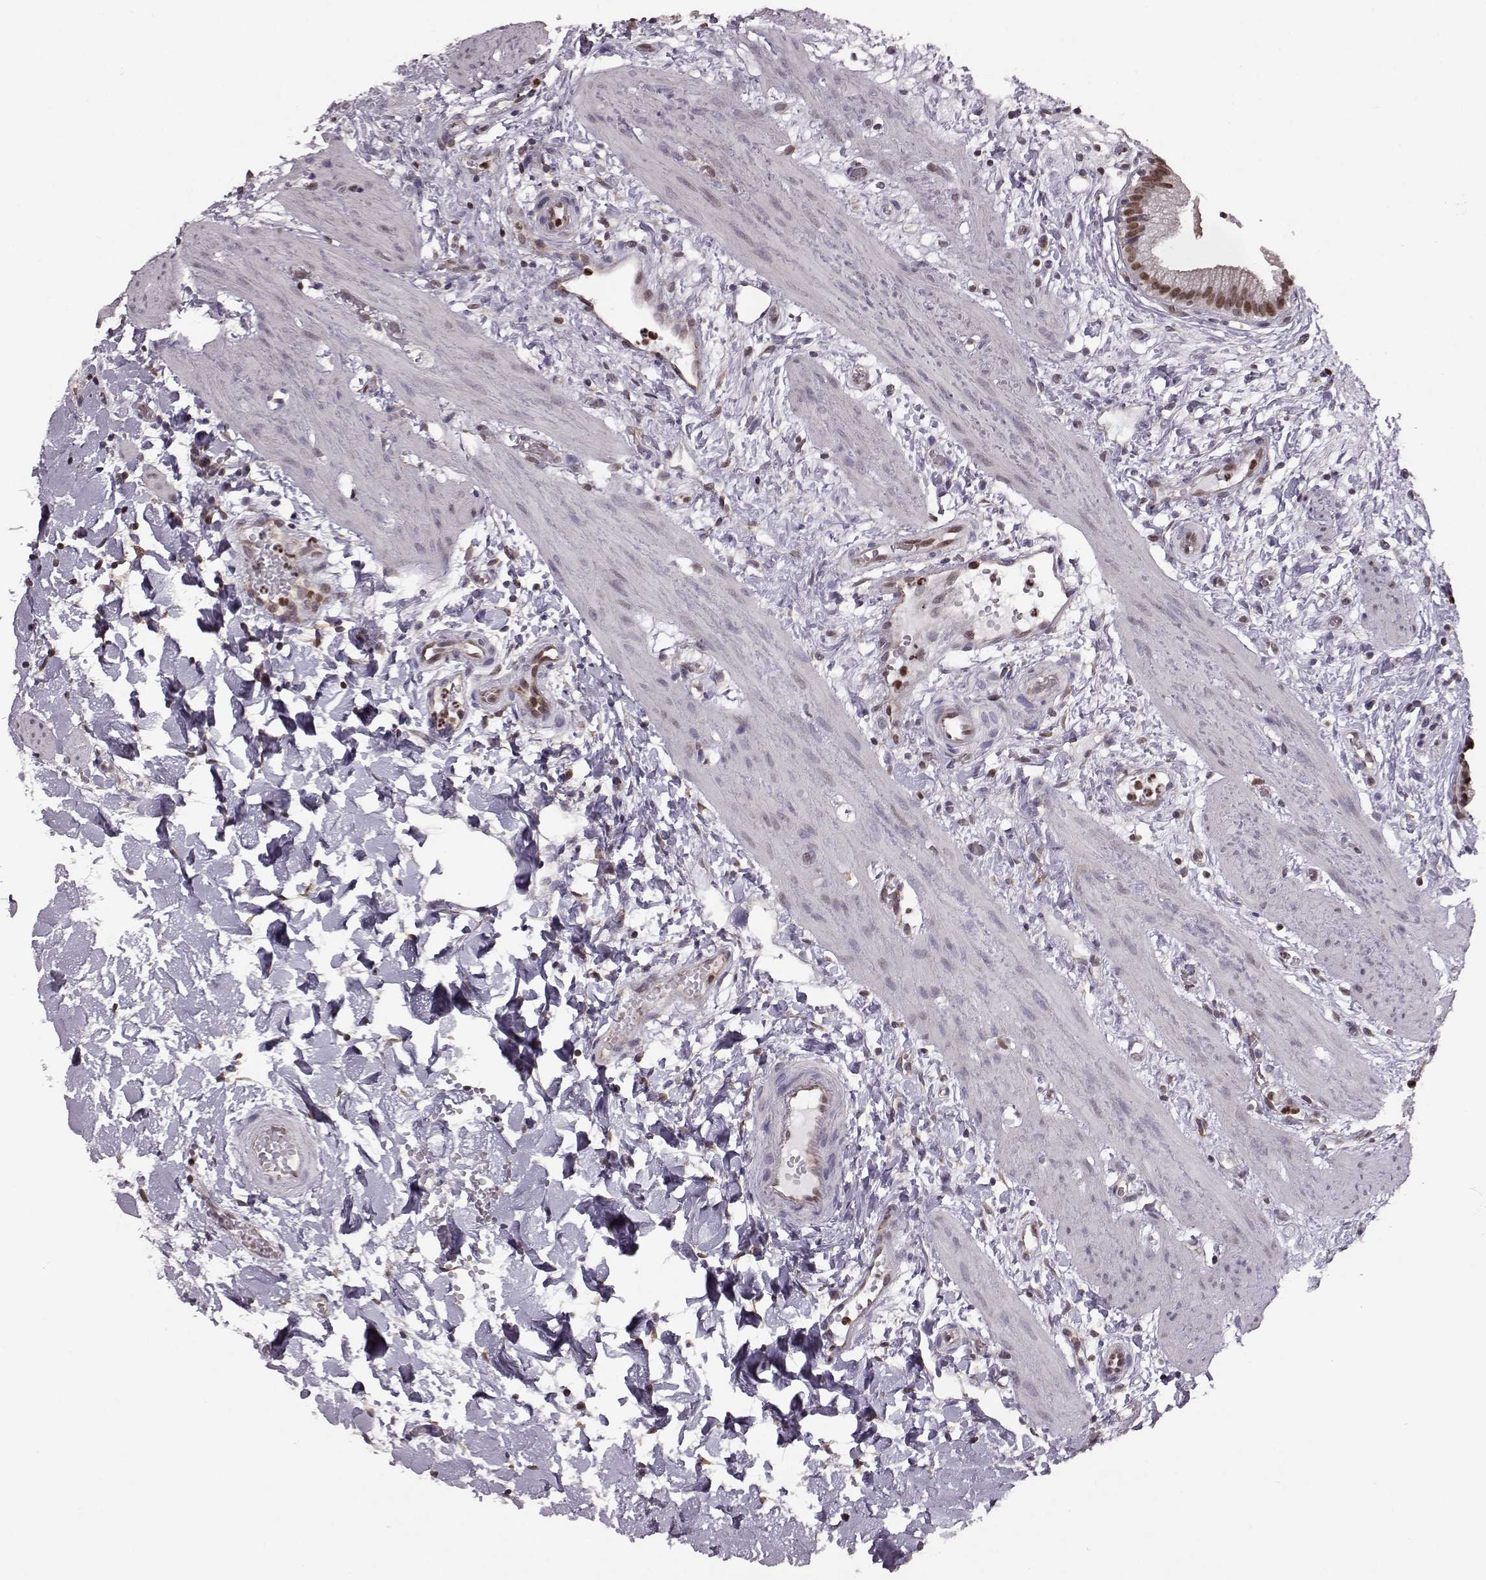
{"staining": {"intensity": "strong", "quantity": "25%-75%", "location": "nuclear"}, "tissue": "gallbladder", "cell_type": "Glandular cells", "image_type": "normal", "snomed": [{"axis": "morphology", "description": "Normal tissue, NOS"}, {"axis": "topography", "description": "Gallbladder"}], "caption": "Brown immunohistochemical staining in benign gallbladder reveals strong nuclear expression in approximately 25%-75% of glandular cells.", "gene": "KLF6", "patient": {"sex": "female", "age": 24}}